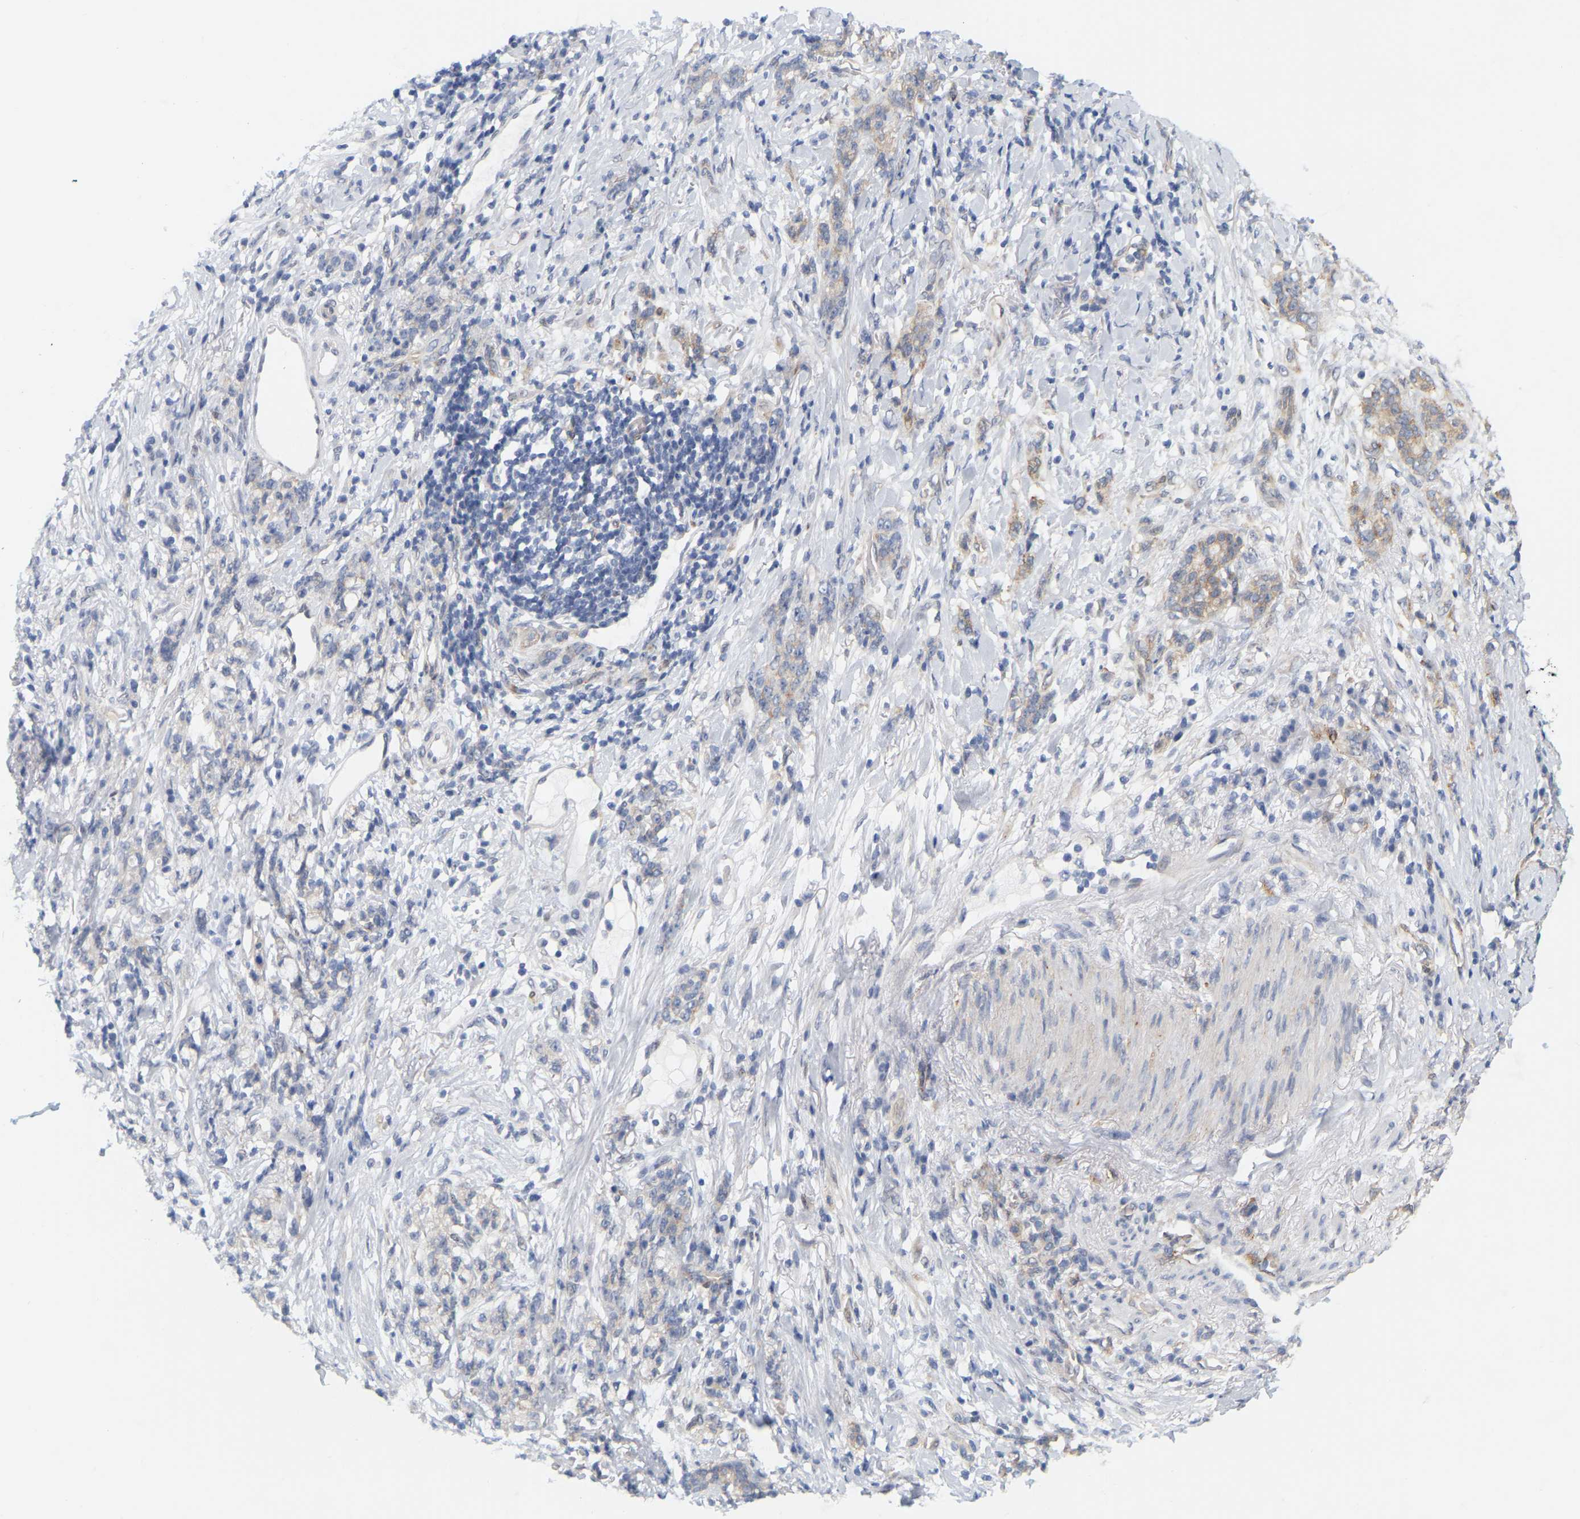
{"staining": {"intensity": "weak", "quantity": "25%-75%", "location": "cytoplasmic/membranous"}, "tissue": "stomach cancer", "cell_type": "Tumor cells", "image_type": "cancer", "snomed": [{"axis": "morphology", "description": "Adenocarcinoma, NOS"}, {"axis": "topography", "description": "Stomach, lower"}], "caption": "Protein expression analysis of stomach cancer (adenocarcinoma) displays weak cytoplasmic/membranous positivity in about 25%-75% of tumor cells.", "gene": "RAPH1", "patient": {"sex": "male", "age": 88}}